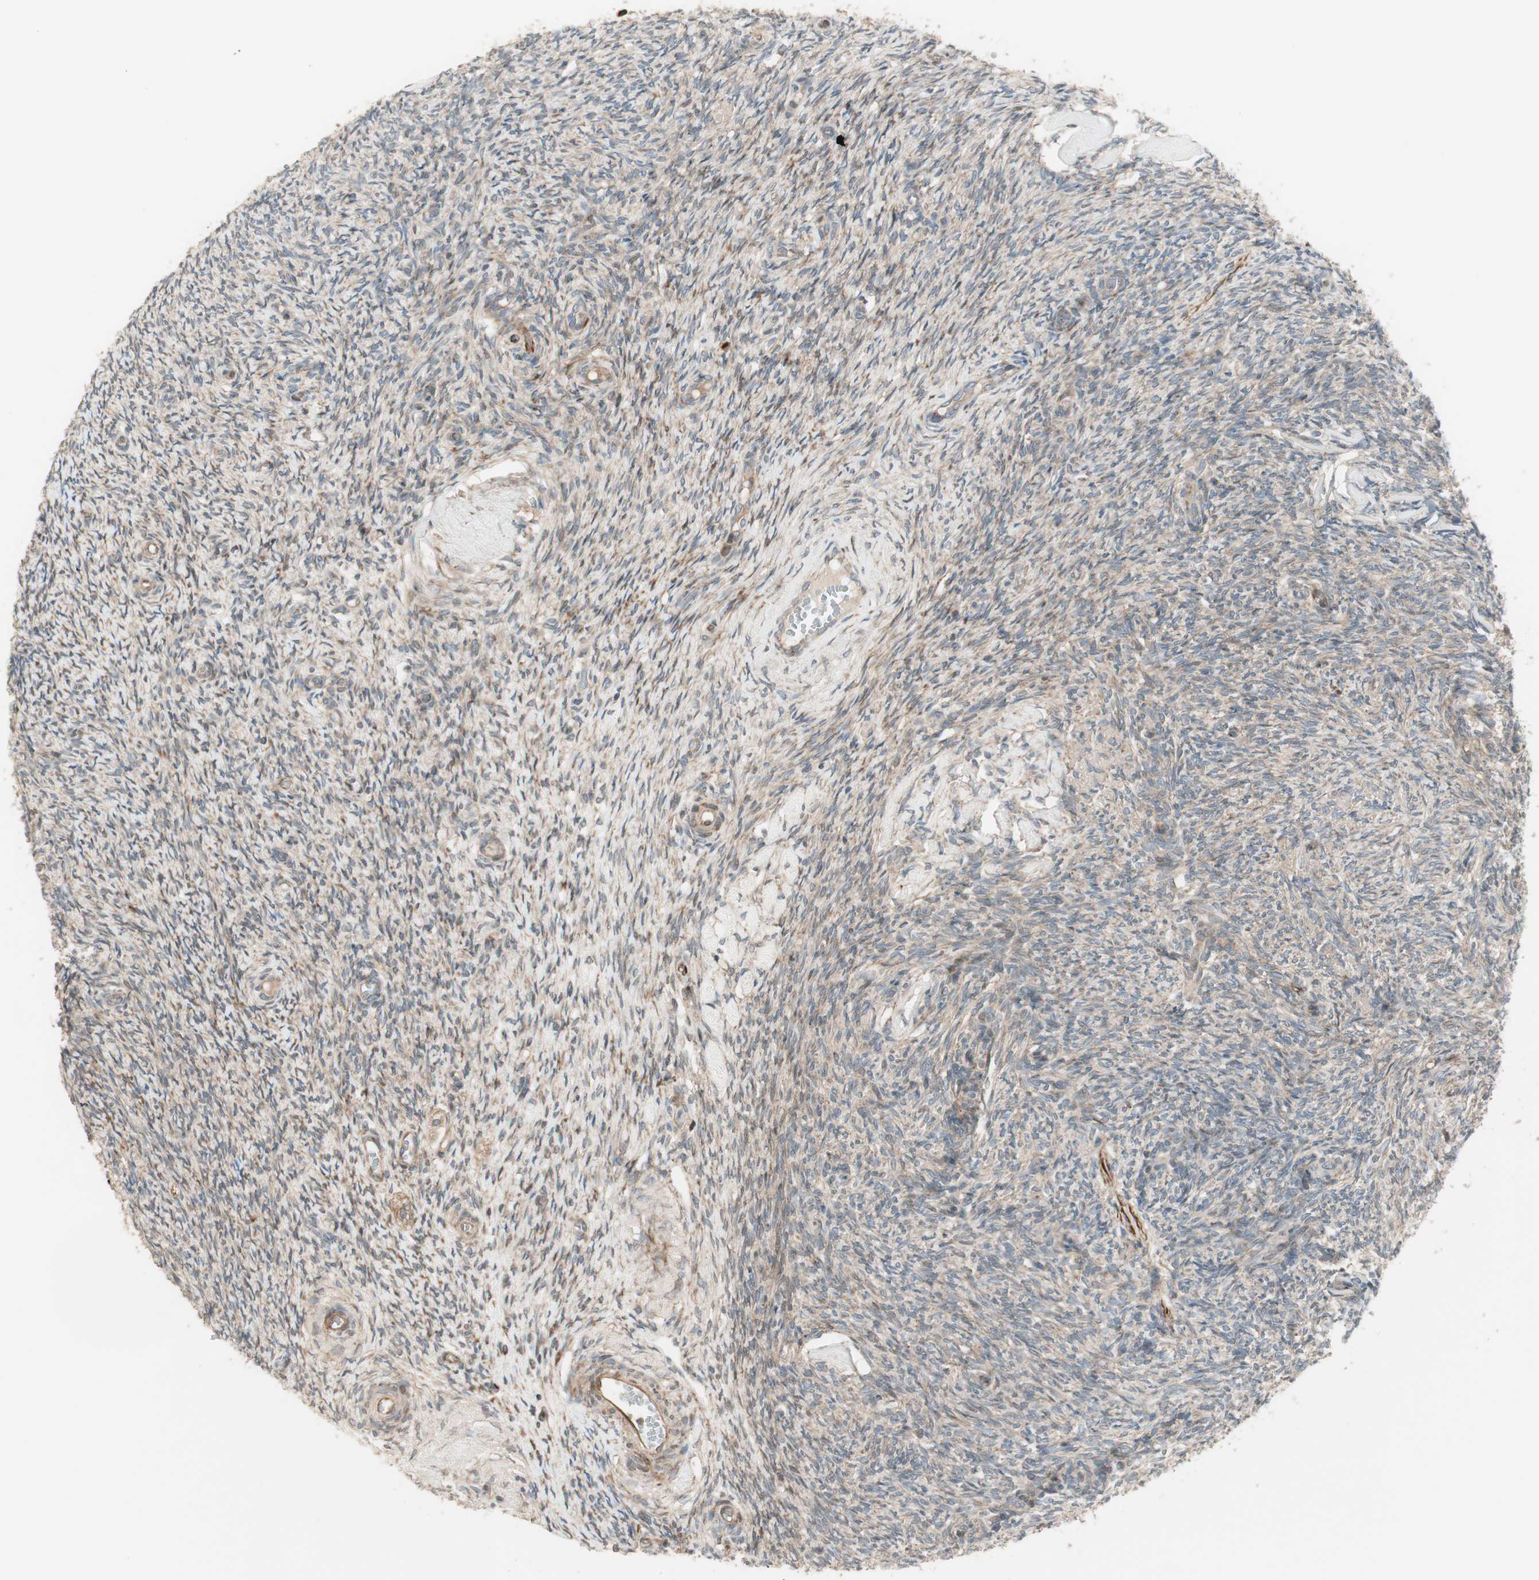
{"staining": {"intensity": "strong", "quantity": ">75%", "location": "cytoplasmic/membranous"}, "tissue": "ovary", "cell_type": "Ovarian stroma cells", "image_type": "normal", "snomed": [{"axis": "morphology", "description": "Normal tissue, NOS"}, {"axis": "topography", "description": "Ovary"}], "caption": "Immunohistochemical staining of normal human ovary shows strong cytoplasmic/membranous protein positivity in approximately >75% of ovarian stroma cells. (Brightfield microscopy of DAB IHC at high magnification).", "gene": "PPP2R5E", "patient": {"sex": "female", "age": 60}}